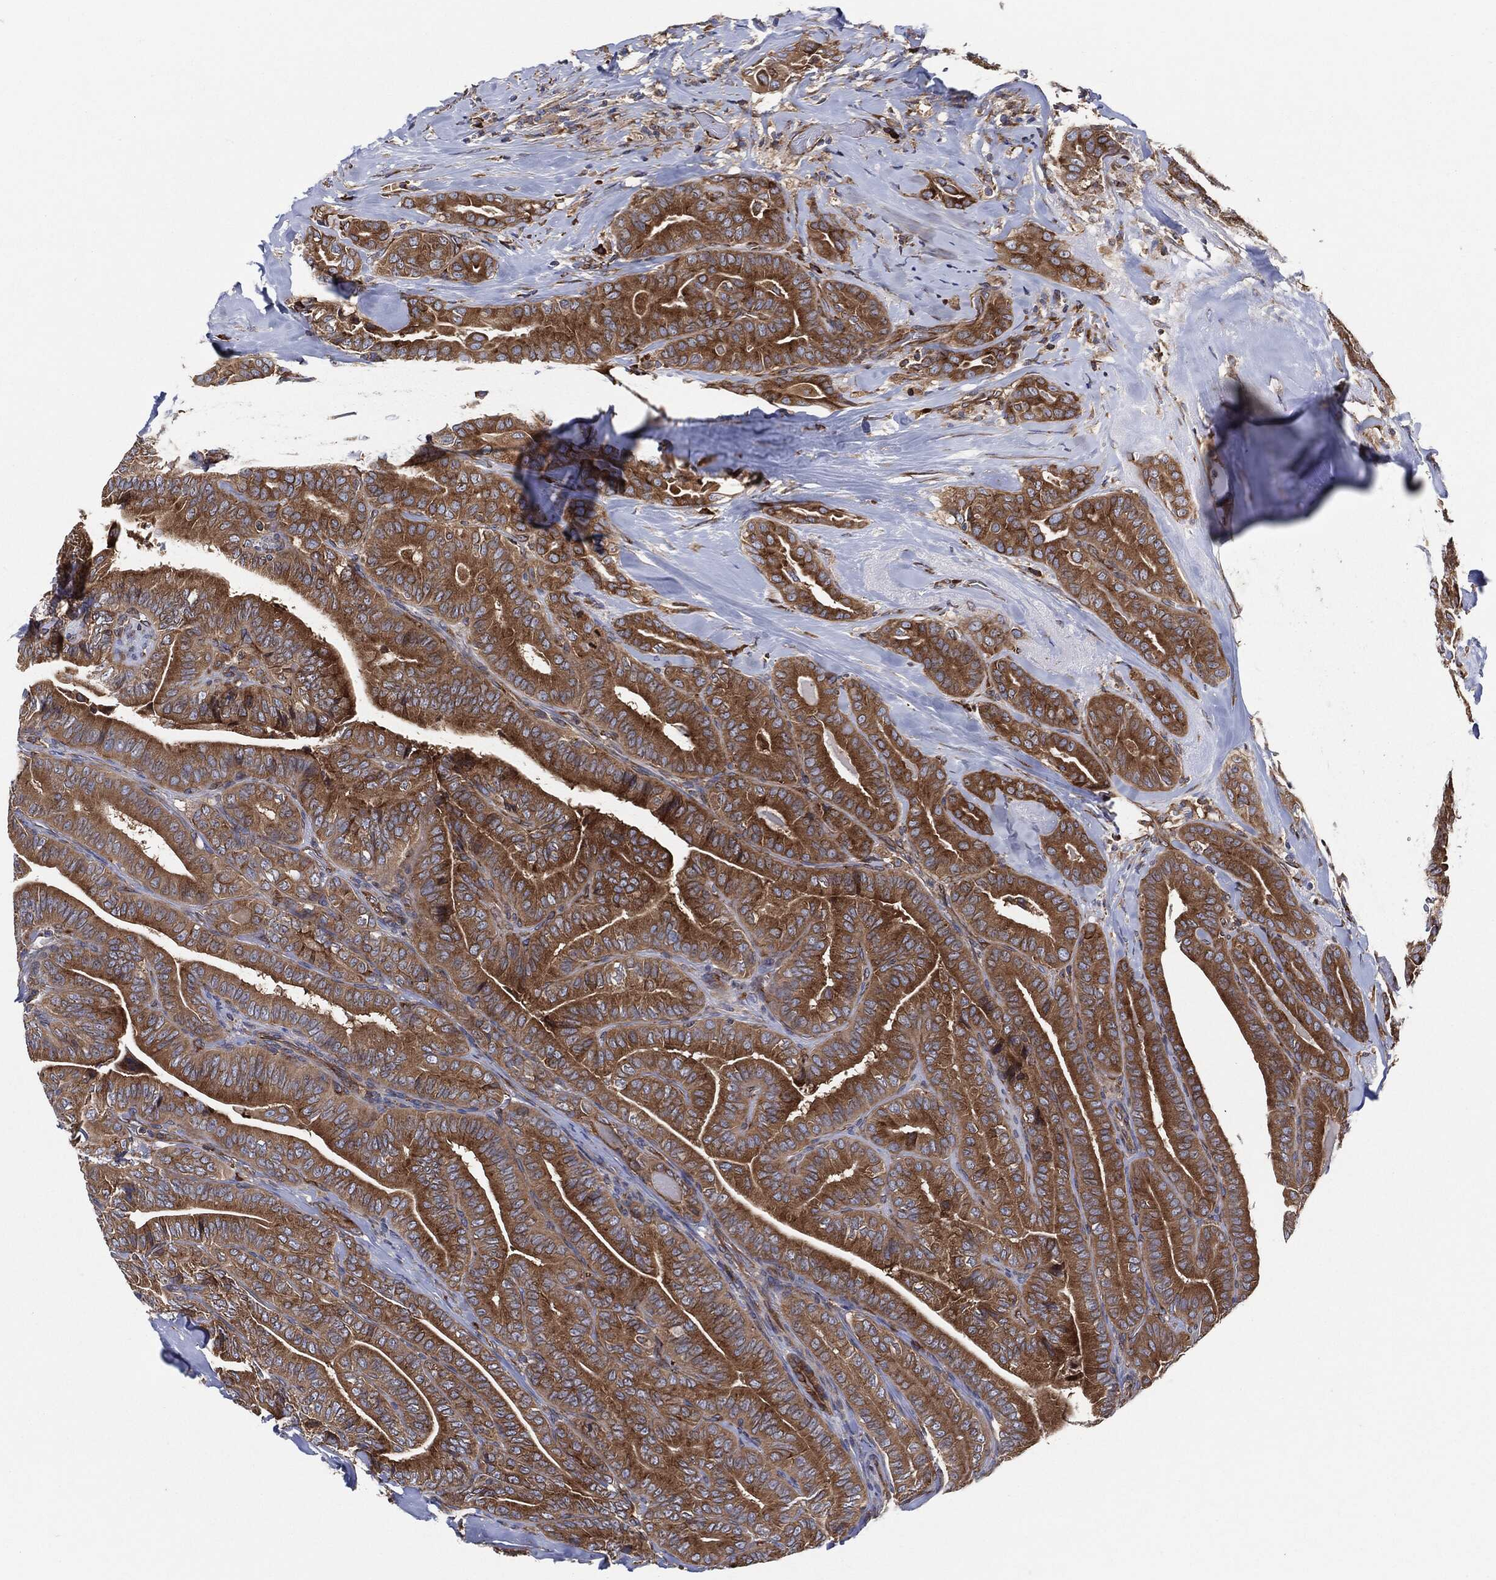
{"staining": {"intensity": "strong", "quantity": "25%-75%", "location": "cytoplasmic/membranous"}, "tissue": "thyroid cancer", "cell_type": "Tumor cells", "image_type": "cancer", "snomed": [{"axis": "morphology", "description": "Papillary adenocarcinoma, NOS"}, {"axis": "topography", "description": "Thyroid gland"}], "caption": "DAB immunohistochemical staining of human thyroid papillary adenocarcinoma reveals strong cytoplasmic/membranous protein expression in approximately 25%-75% of tumor cells. (DAB (3,3'-diaminobenzidine) IHC with brightfield microscopy, high magnification).", "gene": "EIF2S2", "patient": {"sex": "male", "age": 61}}